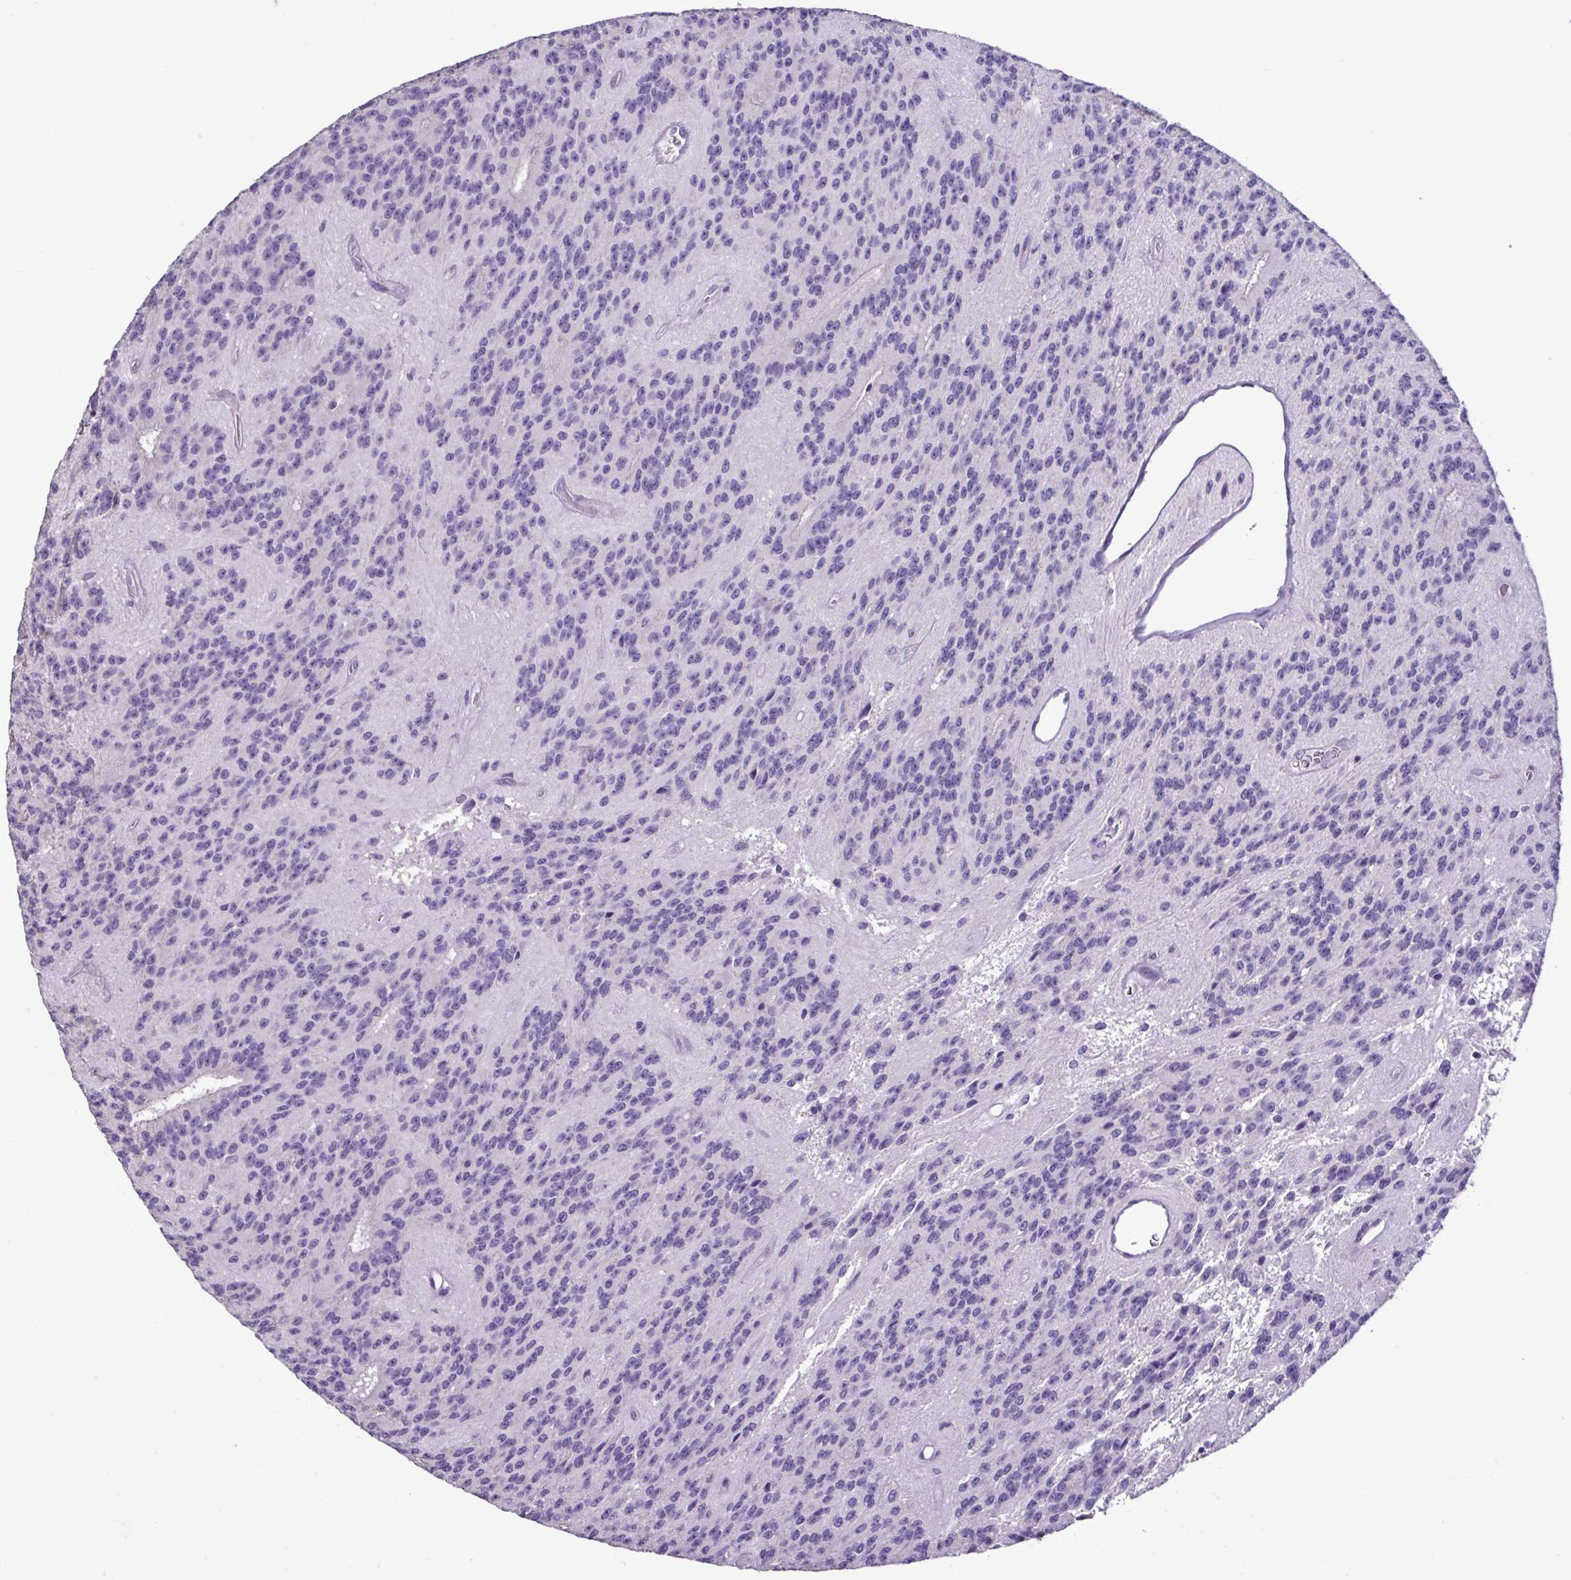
{"staining": {"intensity": "negative", "quantity": "none", "location": "none"}, "tissue": "glioma", "cell_type": "Tumor cells", "image_type": "cancer", "snomed": [{"axis": "morphology", "description": "Glioma, malignant, Low grade"}, {"axis": "topography", "description": "Brain"}], "caption": "This is a image of immunohistochemistry staining of glioma, which shows no staining in tumor cells.", "gene": "PLA2G4E", "patient": {"sex": "male", "age": 31}}